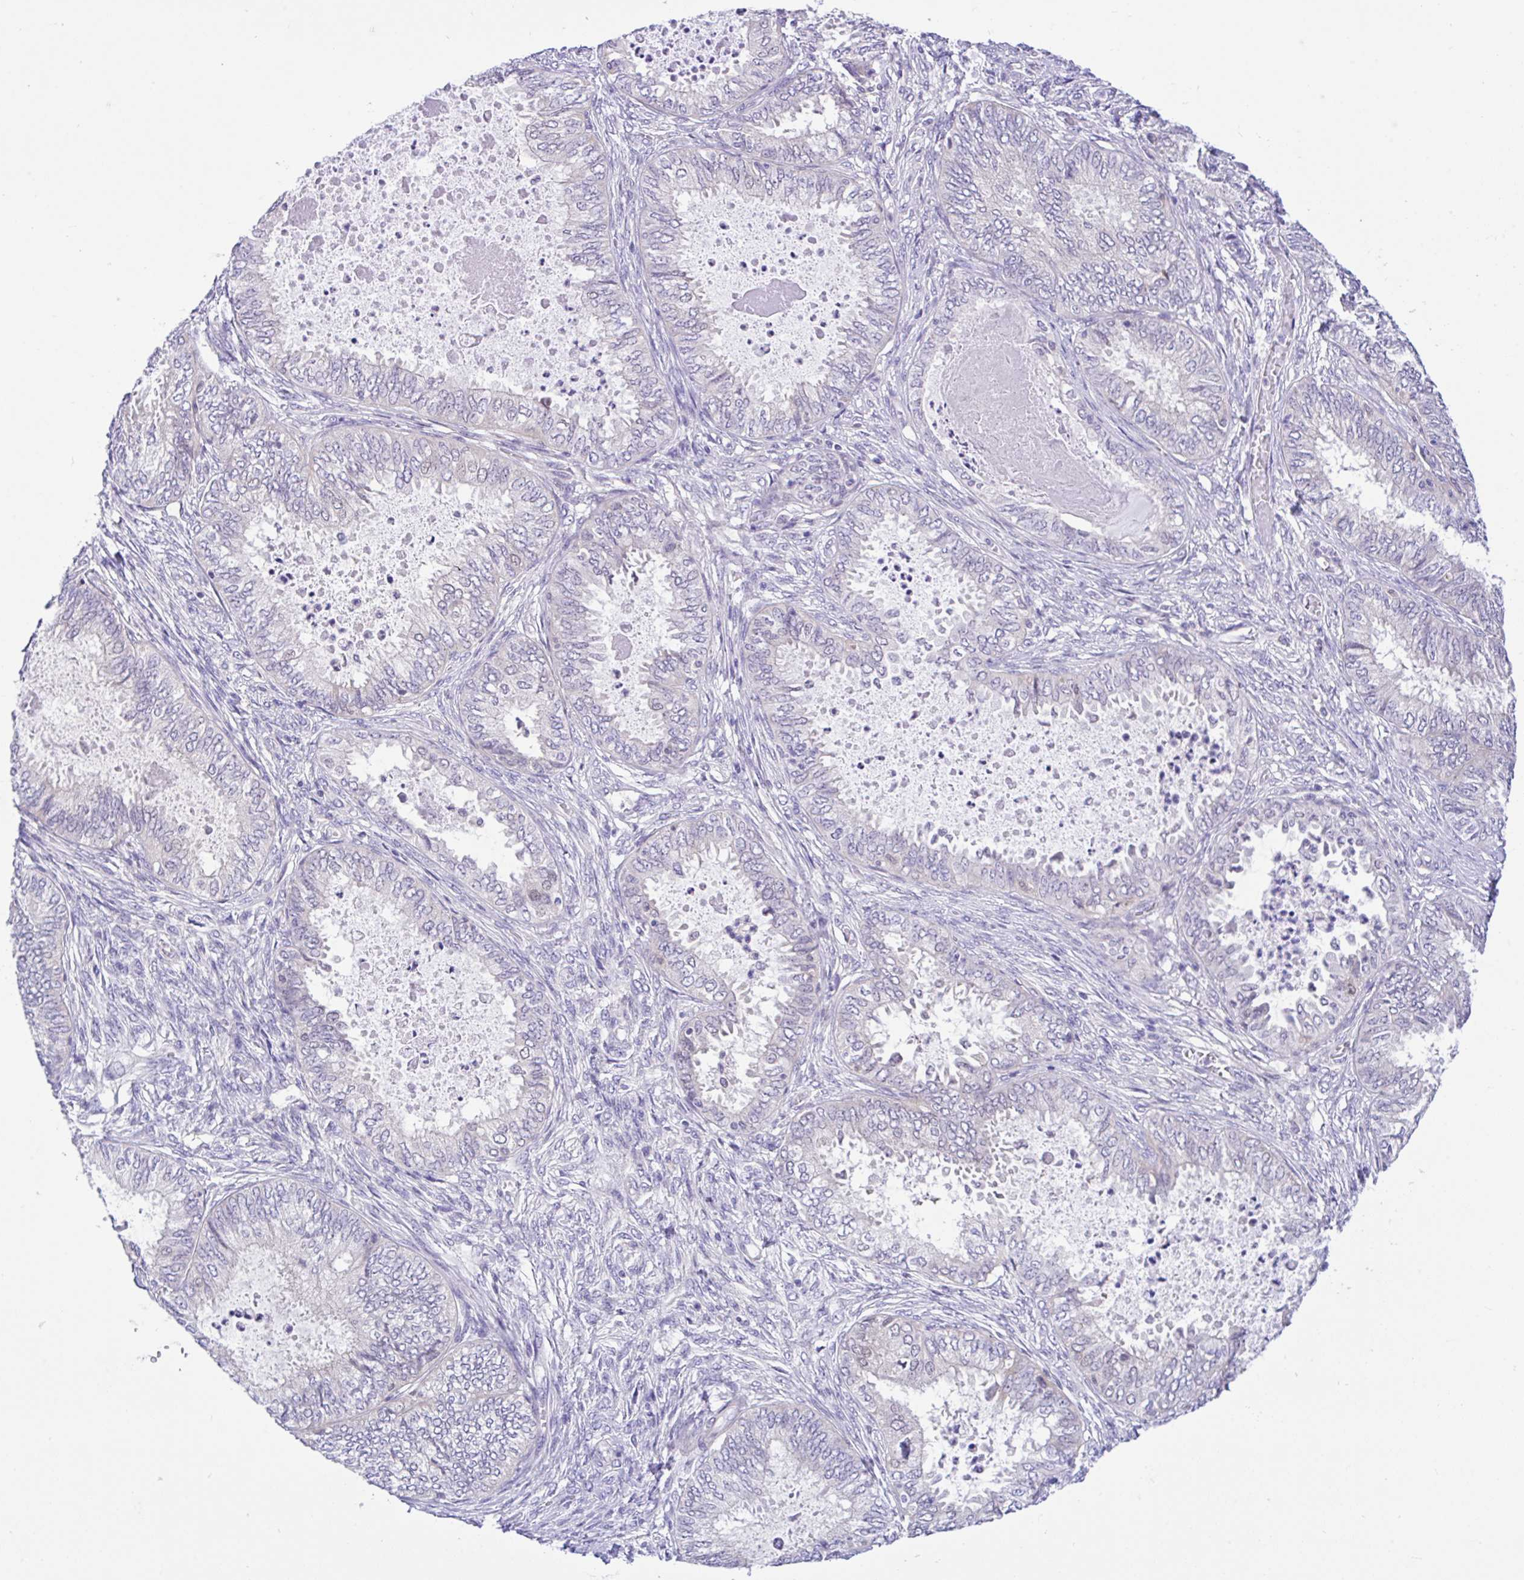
{"staining": {"intensity": "negative", "quantity": "none", "location": "none"}, "tissue": "ovarian cancer", "cell_type": "Tumor cells", "image_type": "cancer", "snomed": [{"axis": "morphology", "description": "Carcinoma, endometroid"}, {"axis": "topography", "description": "Ovary"}], "caption": "Tumor cells show no significant protein positivity in endometroid carcinoma (ovarian).", "gene": "ANO4", "patient": {"sex": "female", "age": 70}}